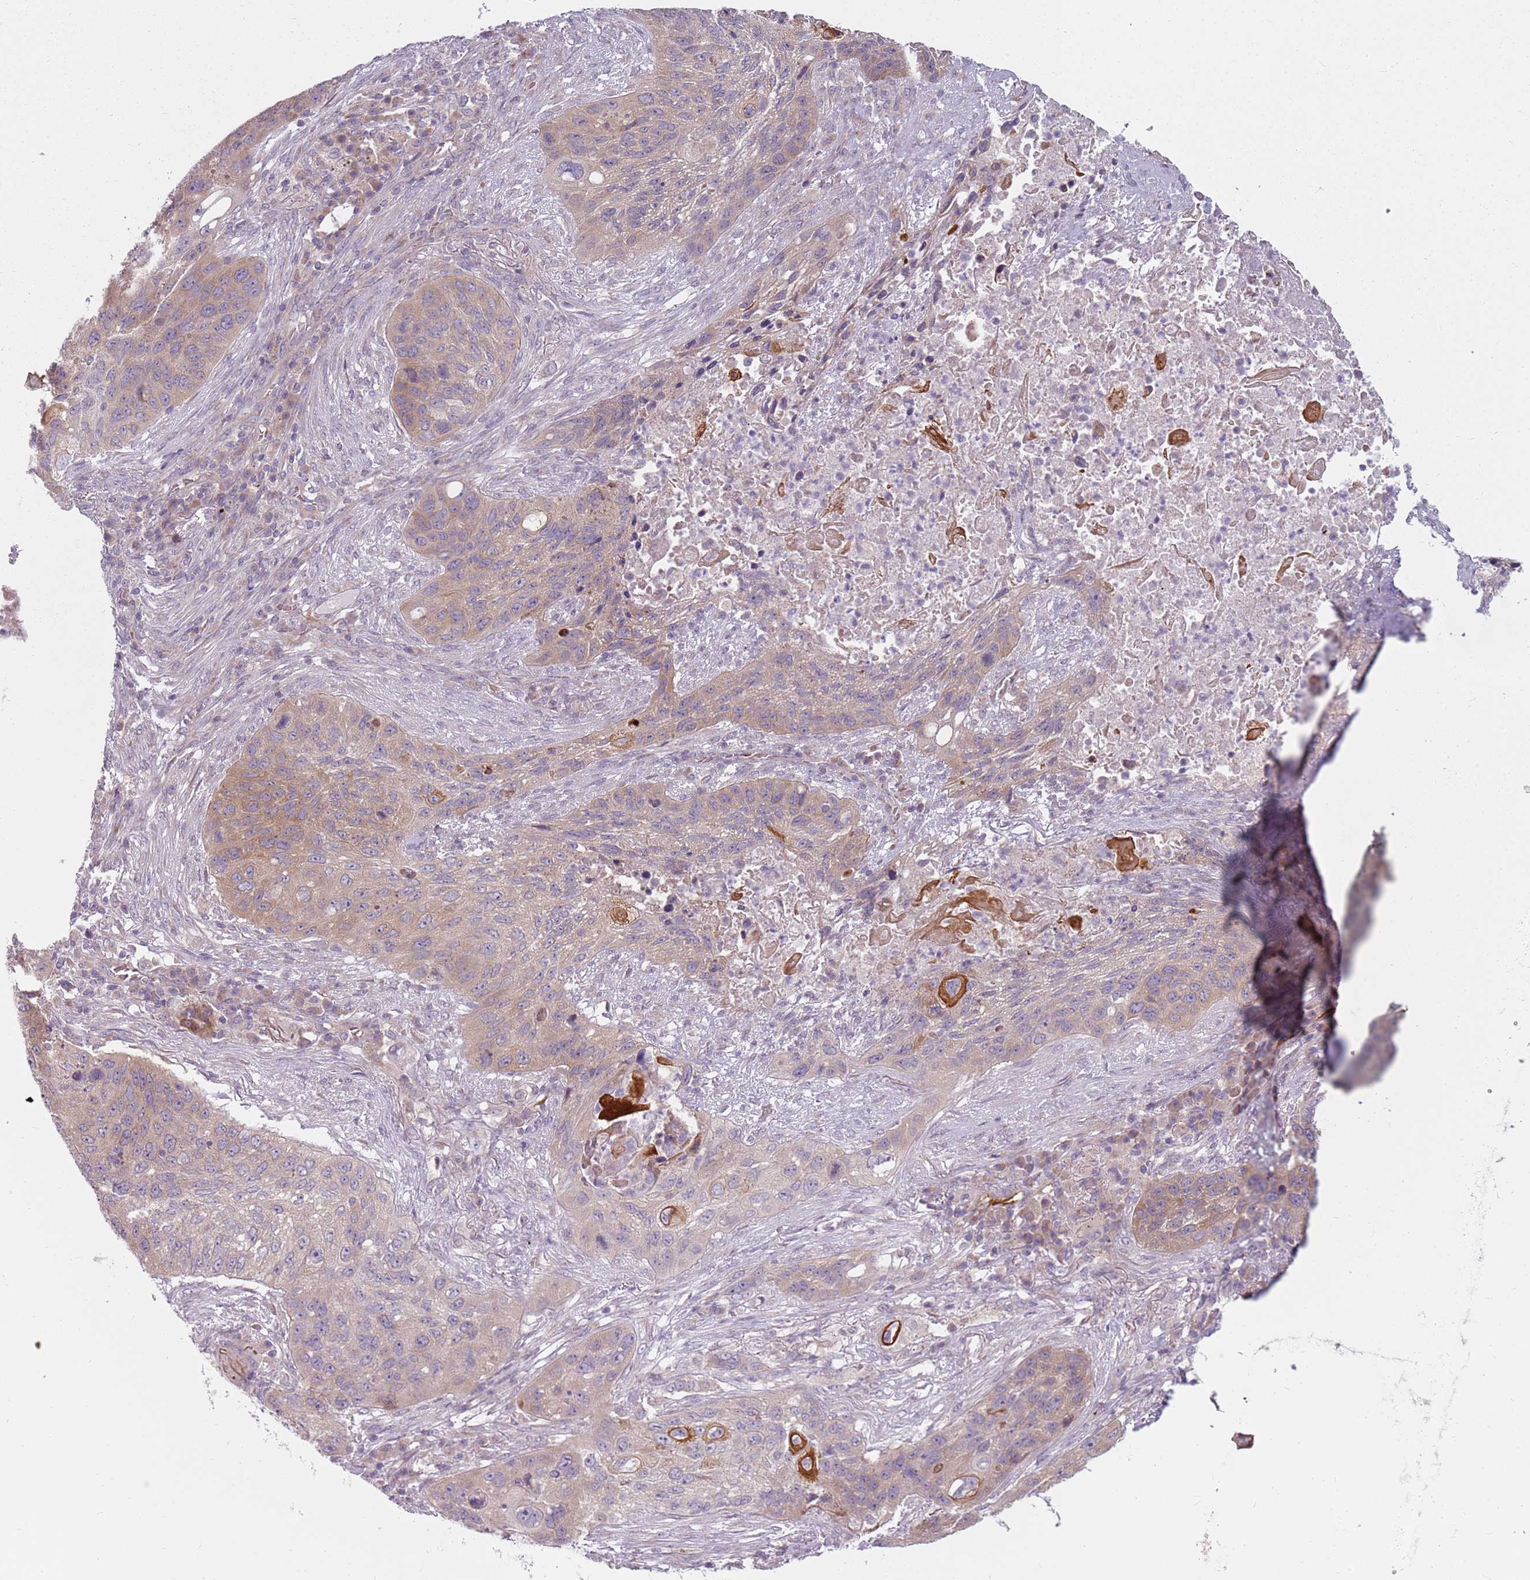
{"staining": {"intensity": "strong", "quantity": "<25%", "location": "cytoplasmic/membranous"}, "tissue": "lung cancer", "cell_type": "Tumor cells", "image_type": "cancer", "snomed": [{"axis": "morphology", "description": "Squamous cell carcinoma, NOS"}, {"axis": "topography", "description": "Lung"}], "caption": "Immunohistochemical staining of squamous cell carcinoma (lung) exhibits medium levels of strong cytoplasmic/membranous protein expression in approximately <25% of tumor cells. (Brightfield microscopy of DAB IHC at high magnification).", "gene": "HSPA14", "patient": {"sex": "female", "age": 63}}